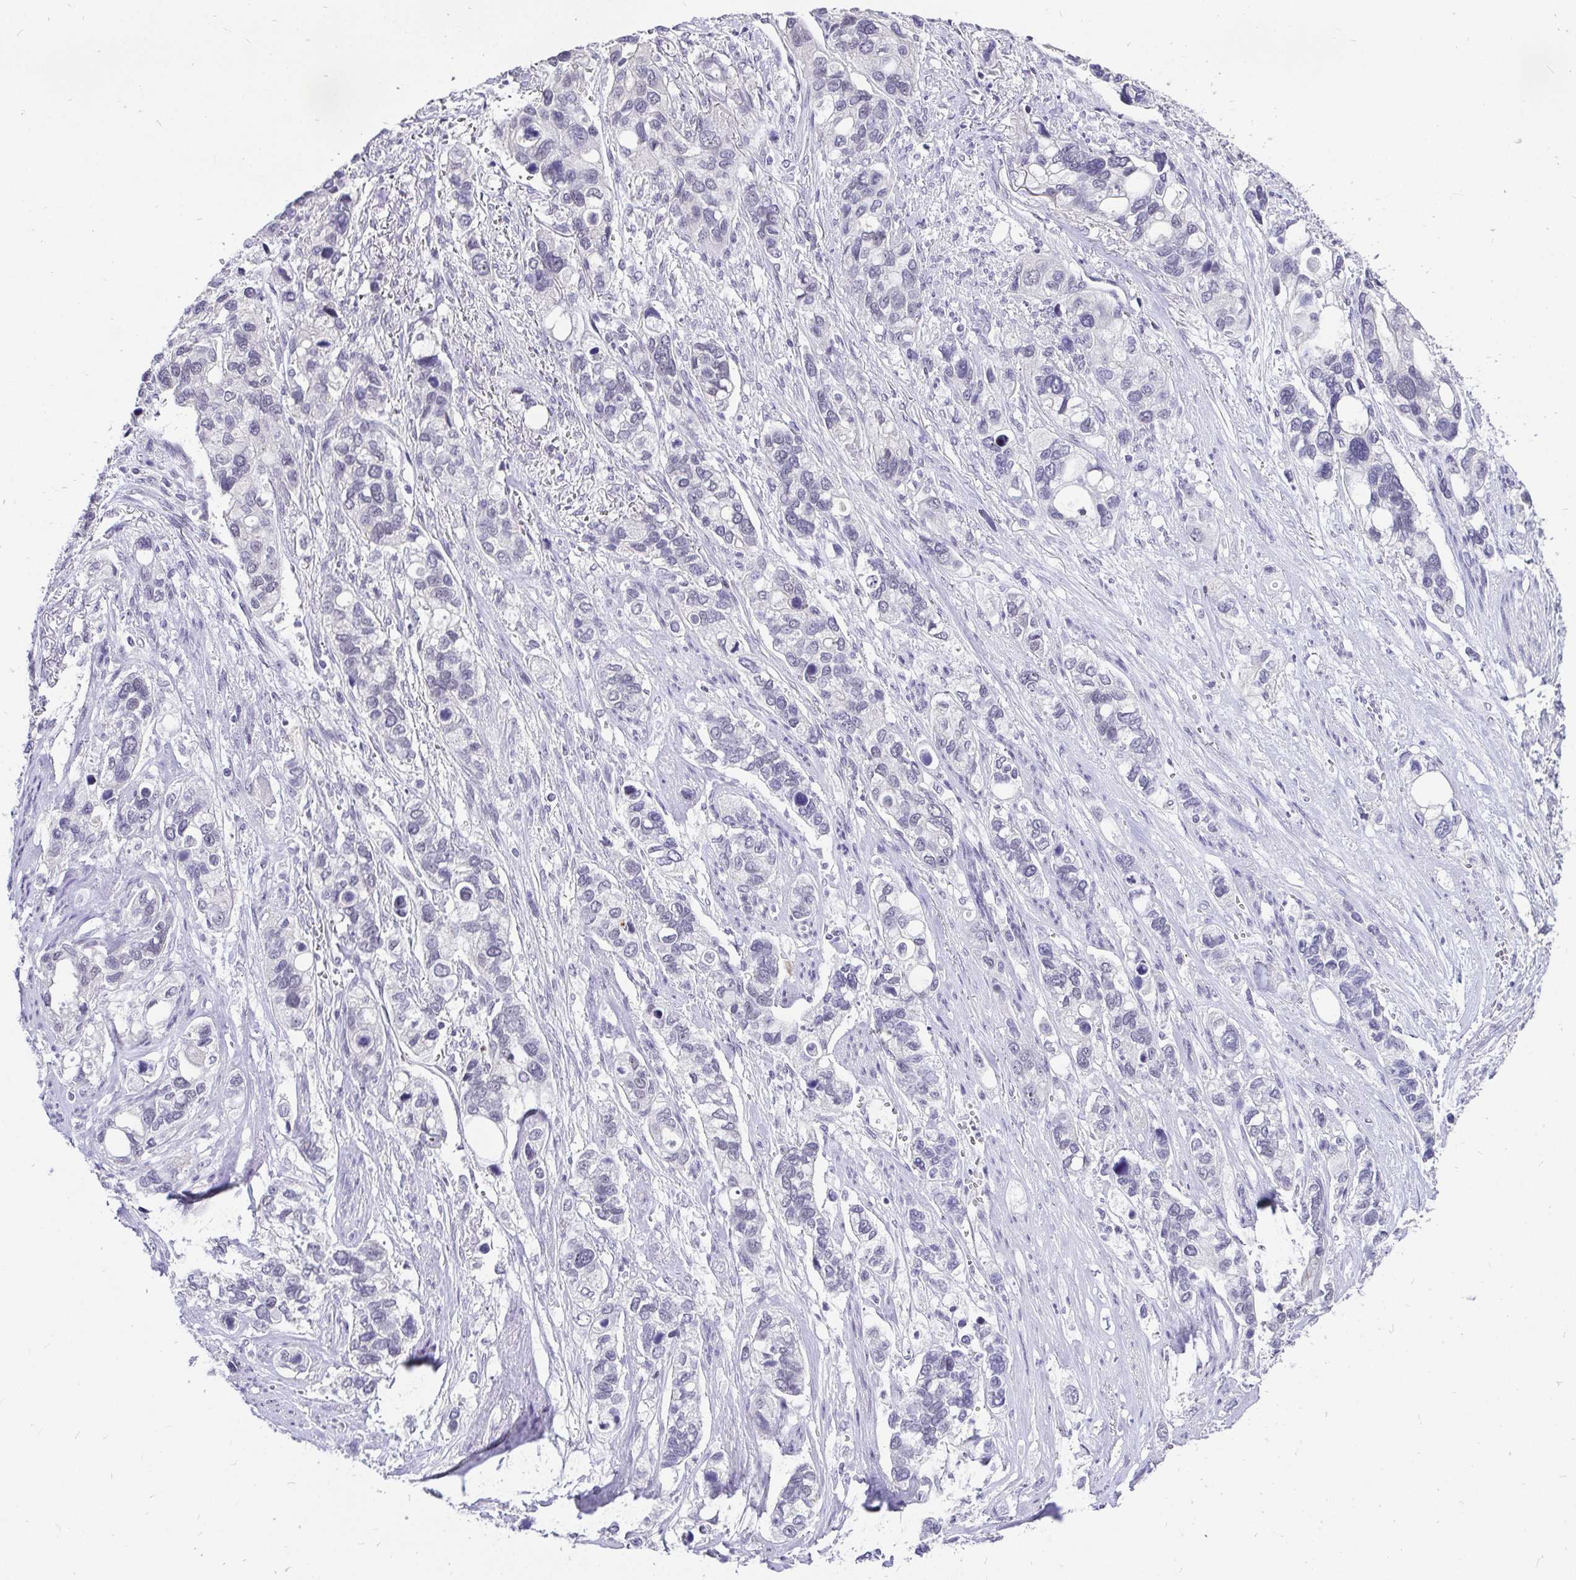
{"staining": {"intensity": "negative", "quantity": "none", "location": "none"}, "tissue": "stomach cancer", "cell_type": "Tumor cells", "image_type": "cancer", "snomed": [{"axis": "morphology", "description": "Adenocarcinoma, NOS"}, {"axis": "topography", "description": "Stomach, upper"}], "caption": "Immunohistochemistry micrograph of neoplastic tissue: stomach cancer stained with DAB exhibits no significant protein staining in tumor cells.", "gene": "ZNF860", "patient": {"sex": "female", "age": 81}}